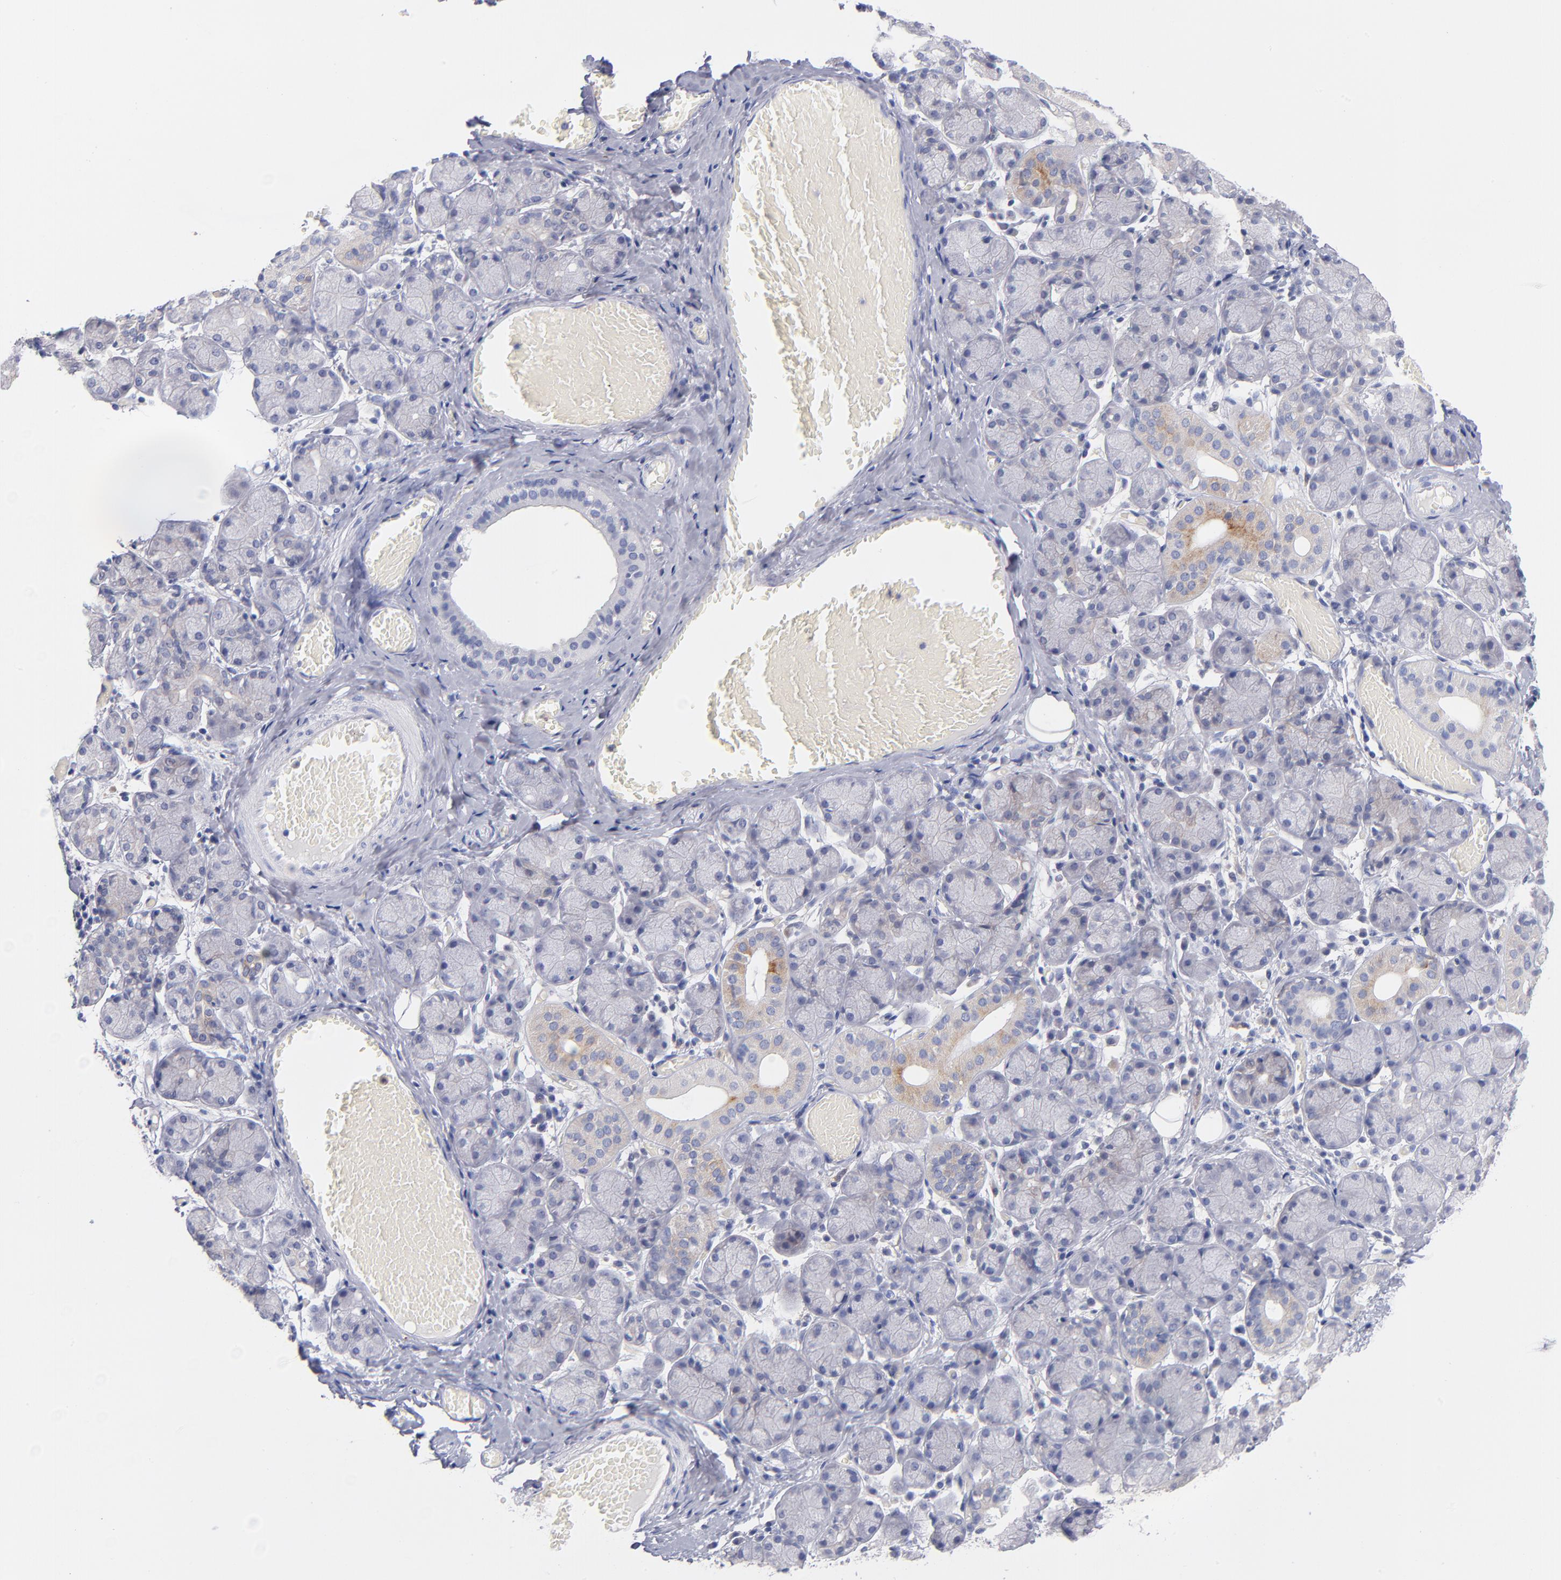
{"staining": {"intensity": "weak", "quantity": "25%-75%", "location": "cytoplasmic/membranous"}, "tissue": "salivary gland", "cell_type": "Glandular cells", "image_type": "normal", "snomed": [{"axis": "morphology", "description": "Normal tissue, NOS"}, {"axis": "topography", "description": "Salivary gland"}], "caption": "IHC of normal human salivary gland displays low levels of weak cytoplasmic/membranous staining in about 25%-75% of glandular cells. The protein is shown in brown color, while the nuclei are stained blue.", "gene": "BID", "patient": {"sex": "female", "age": 24}}